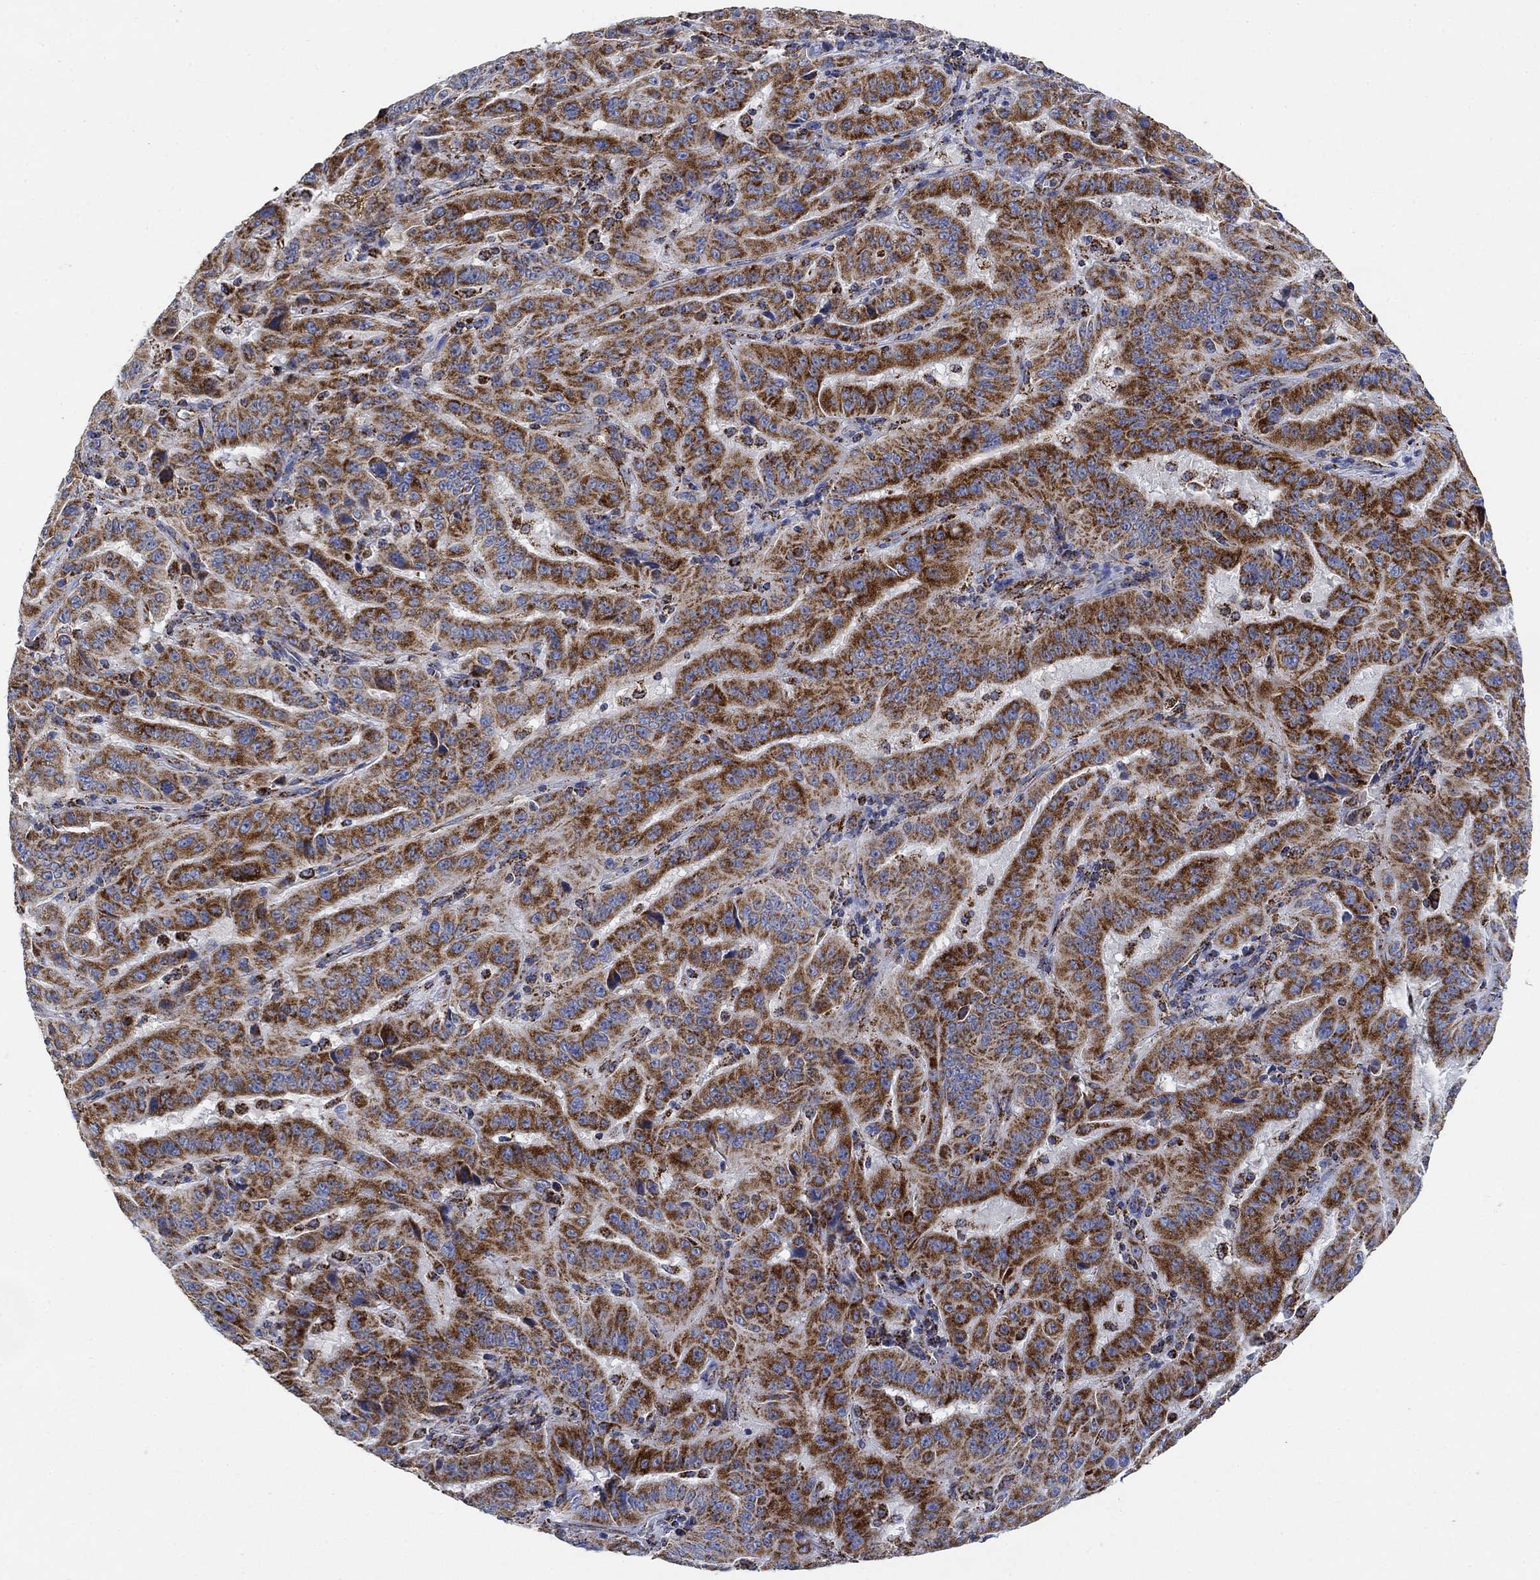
{"staining": {"intensity": "strong", "quantity": ">75%", "location": "cytoplasmic/membranous"}, "tissue": "pancreatic cancer", "cell_type": "Tumor cells", "image_type": "cancer", "snomed": [{"axis": "morphology", "description": "Adenocarcinoma, NOS"}, {"axis": "topography", "description": "Pancreas"}], "caption": "Protein expression by IHC shows strong cytoplasmic/membranous expression in approximately >75% of tumor cells in pancreatic cancer (adenocarcinoma). (Stains: DAB in brown, nuclei in blue, Microscopy: brightfield microscopy at high magnification).", "gene": "NDUFS3", "patient": {"sex": "male", "age": 63}}